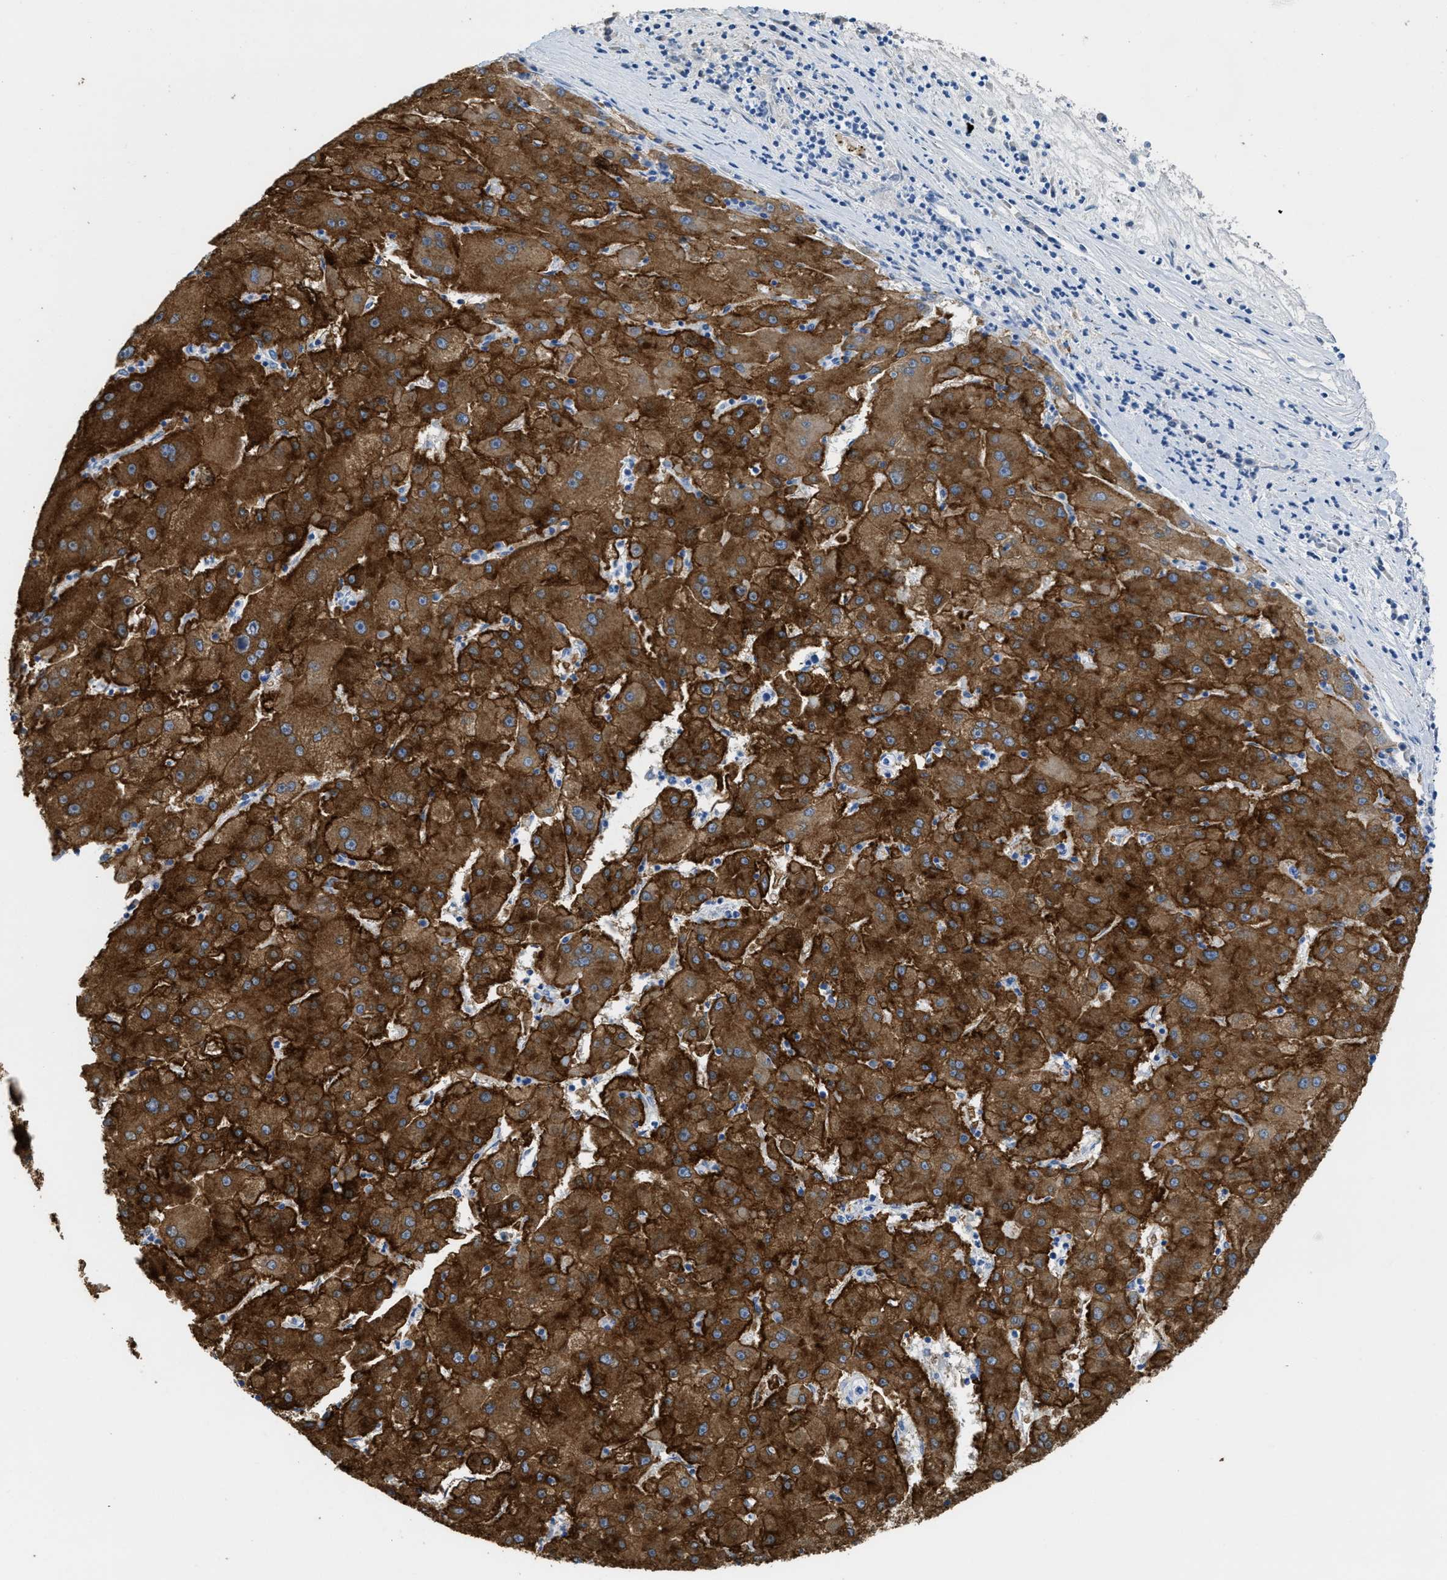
{"staining": {"intensity": "strong", "quantity": ">75%", "location": "cytoplasmic/membranous"}, "tissue": "liver cancer", "cell_type": "Tumor cells", "image_type": "cancer", "snomed": [{"axis": "morphology", "description": "Carcinoma, Hepatocellular, NOS"}, {"axis": "topography", "description": "Liver"}], "caption": "Immunohistochemistry (IHC) histopathology image of neoplastic tissue: human liver cancer (hepatocellular carcinoma) stained using immunohistochemistry (IHC) displays high levels of strong protein expression localized specifically in the cytoplasmic/membranous of tumor cells, appearing as a cytoplasmic/membranous brown color.", "gene": "ASGR1", "patient": {"sex": "male", "age": 72}}